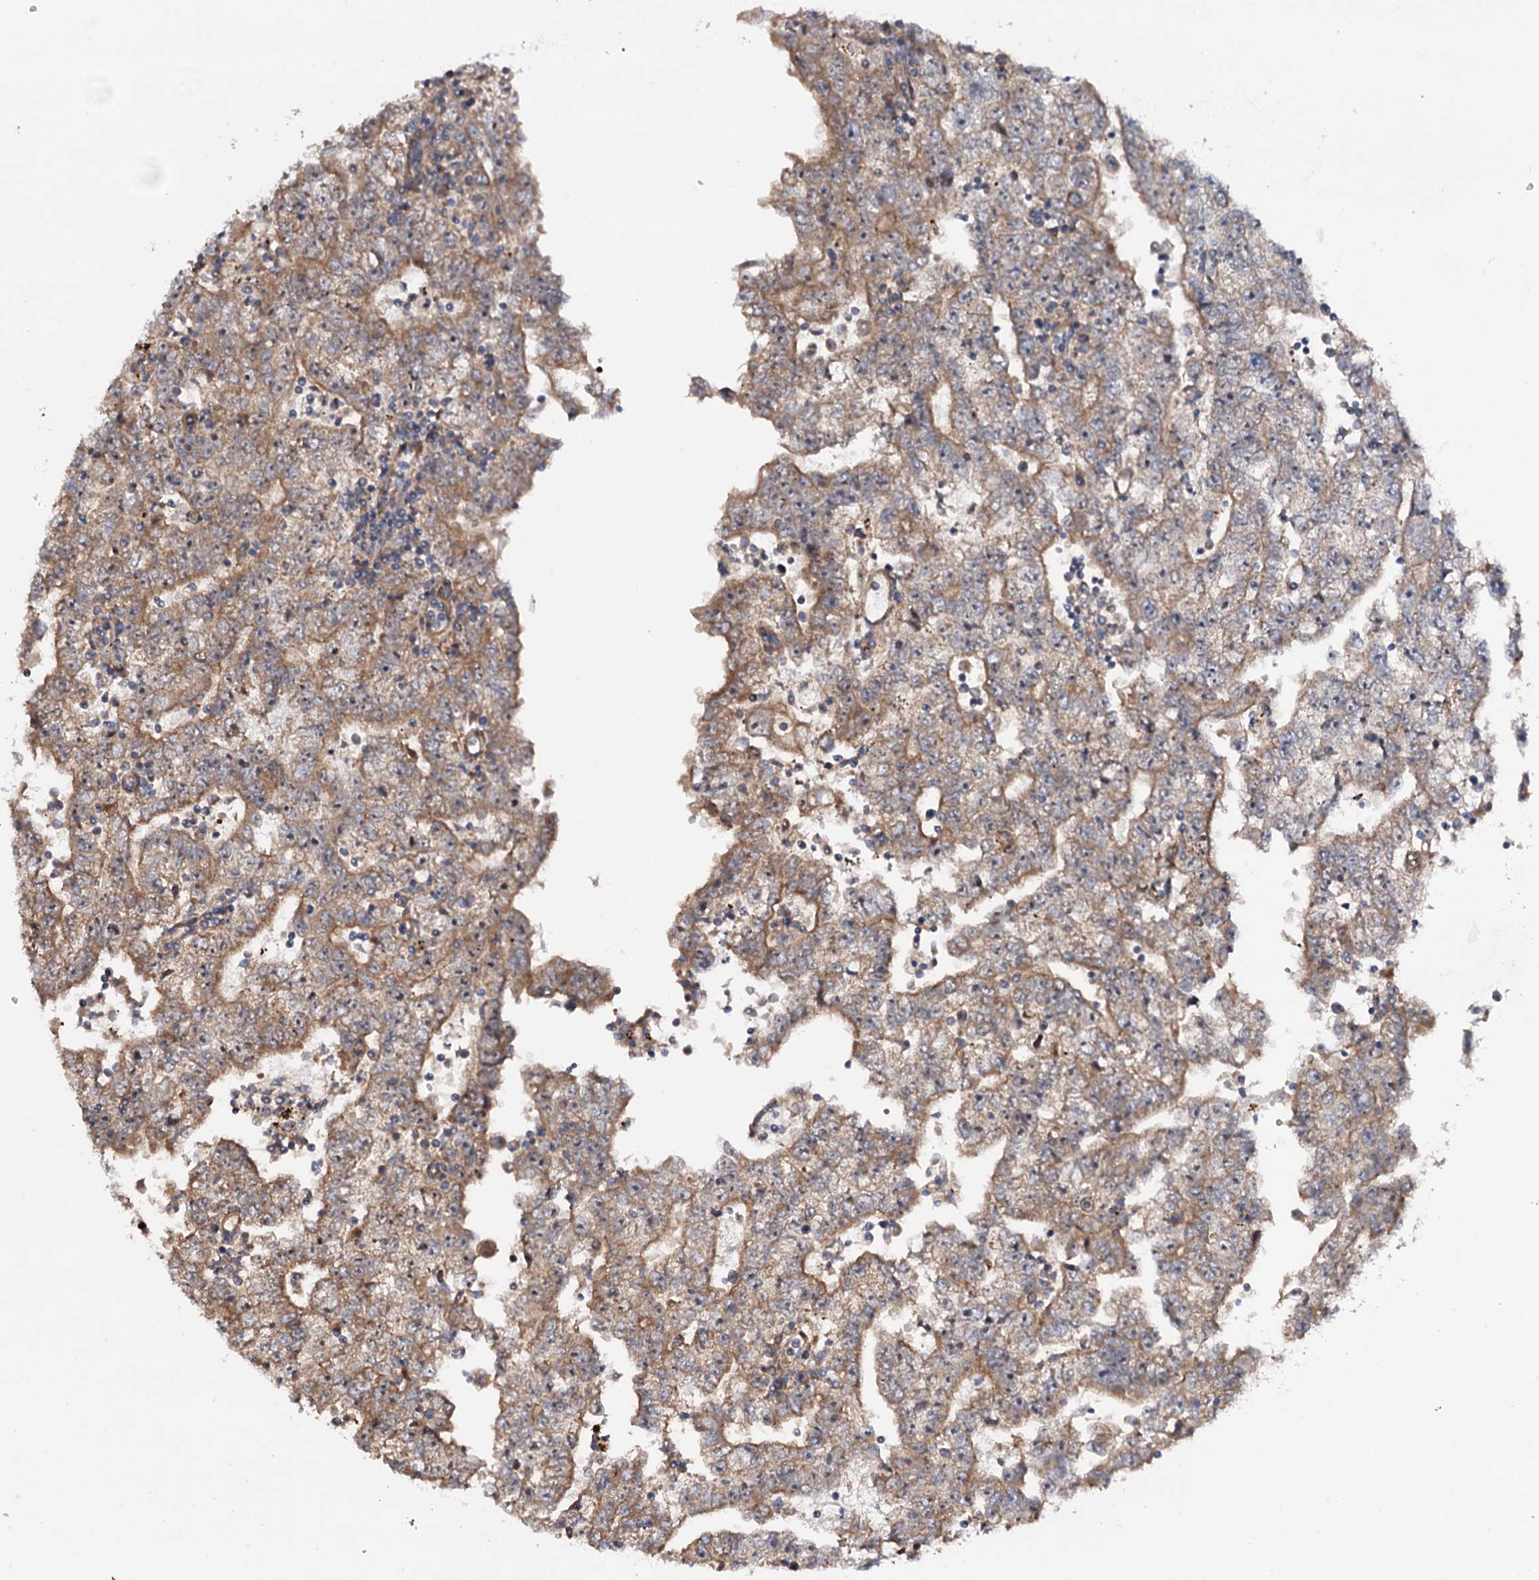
{"staining": {"intensity": "moderate", "quantity": ">75%", "location": "cytoplasmic/membranous"}, "tissue": "testis cancer", "cell_type": "Tumor cells", "image_type": "cancer", "snomed": [{"axis": "morphology", "description": "Carcinoma, Embryonal, NOS"}, {"axis": "topography", "description": "Testis"}], "caption": "Protein staining of testis embryonal carcinoma tissue displays moderate cytoplasmic/membranous staining in about >75% of tumor cells. Using DAB (brown) and hematoxylin (blue) stains, captured at high magnification using brightfield microscopy.", "gene": "FERMT2", "patient": {"sex": "male", "age": 25}}